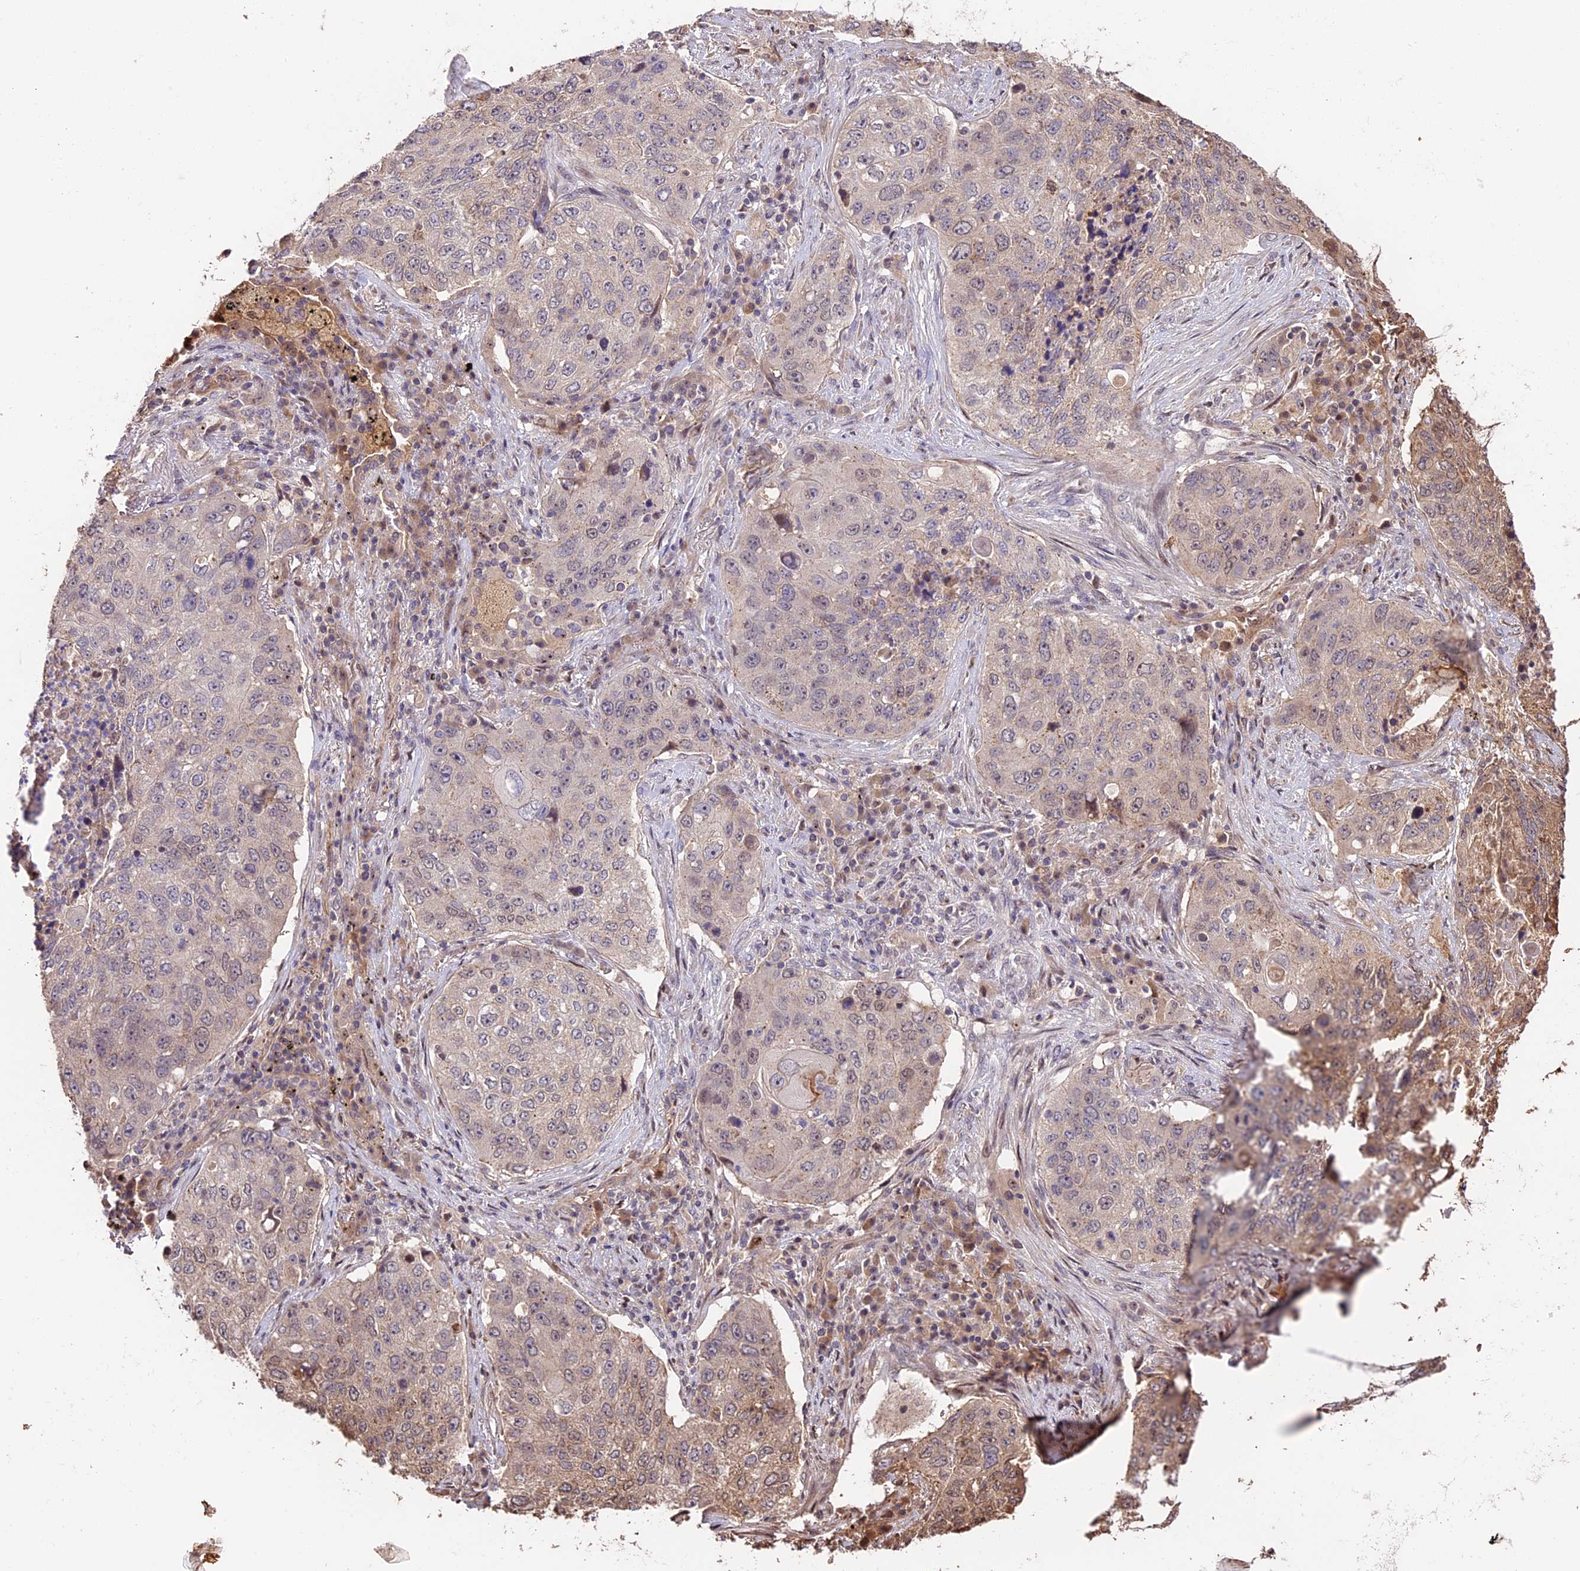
{"staining": {"intensity": "weak", "quantity": "<25%", "location": "cytoplasmic/membranous"}, "tissue": "lung cancer", "cell_type": "Tumor cells", "image_type": "cancer", "snomed": [{"axis": "morphology", "description": "Squamous cell carcinoma, NOS"}, {"axis": "topography", "description": "Lung"}], "caption": "This micrograph is of lung cancer stained with IHC to label a protein in brown with the nuclei are counter-stained blue. There is no positivity in tumor cells. (Immunohistochemistry (ihc), brightfield microscopy, high magnification).", "gene": "PPP1R37", "patient": {"sex": "female", "age": 63}}